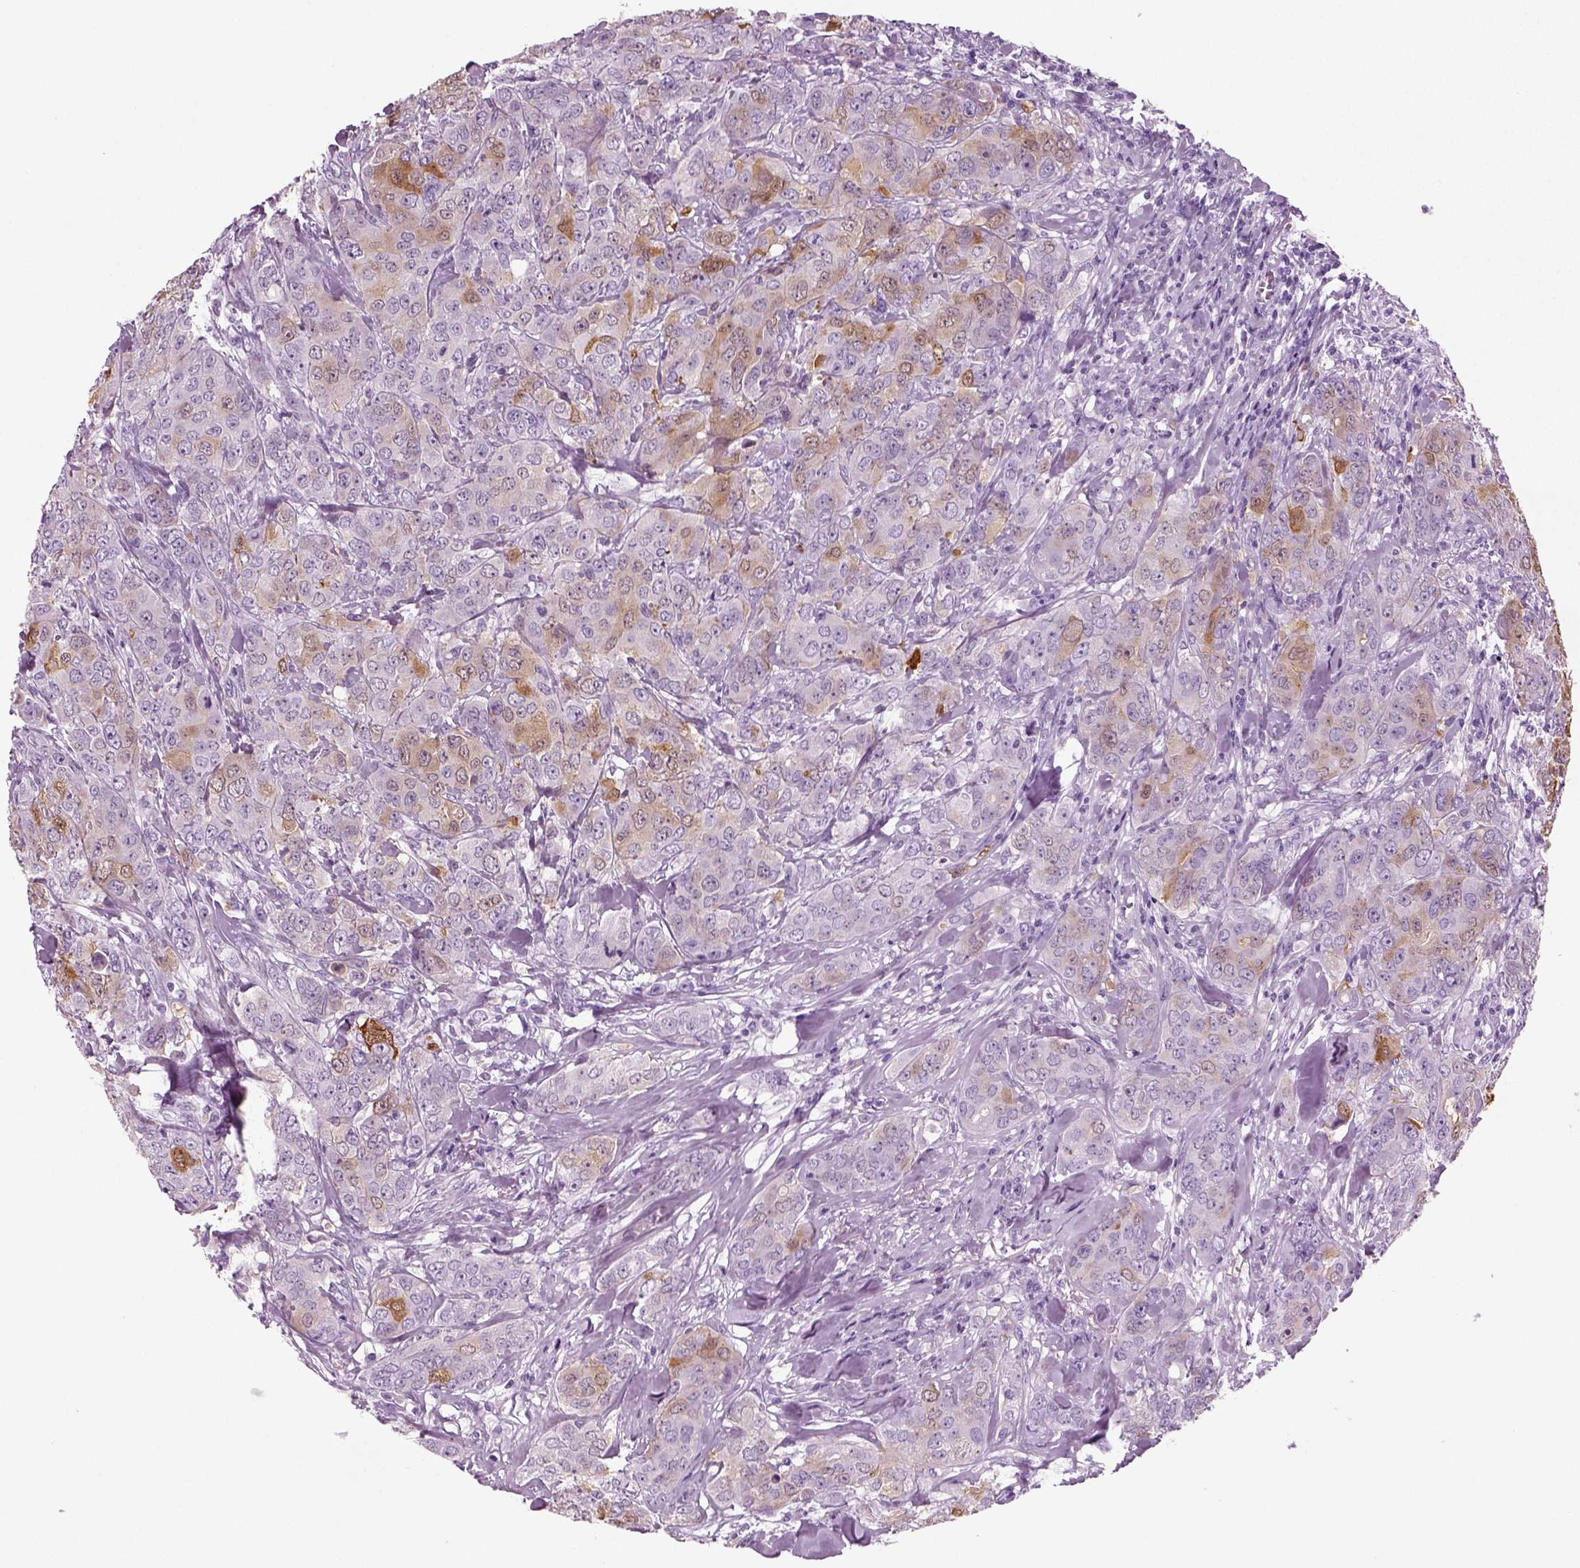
{"staining": {"intensity": "moderate", "quantity": "<25%", "location": "cytoplasmic/membranous"}, "tissue": "breast cancer", "cell_type": "Tumor cells", "image_type": "cancer", "snomed": [{"axis": "morphology", "description": "Duct carcinoma"}, {"axis": "topography", "description": "Breast"}], "caption": "The immunohistochemical stain shows moderate cytoplasmic/membranous expression in tumor cells of breast cancer tissue.", "gene": "CRABP1", "patient": {"sex": "female", "age": 43}}